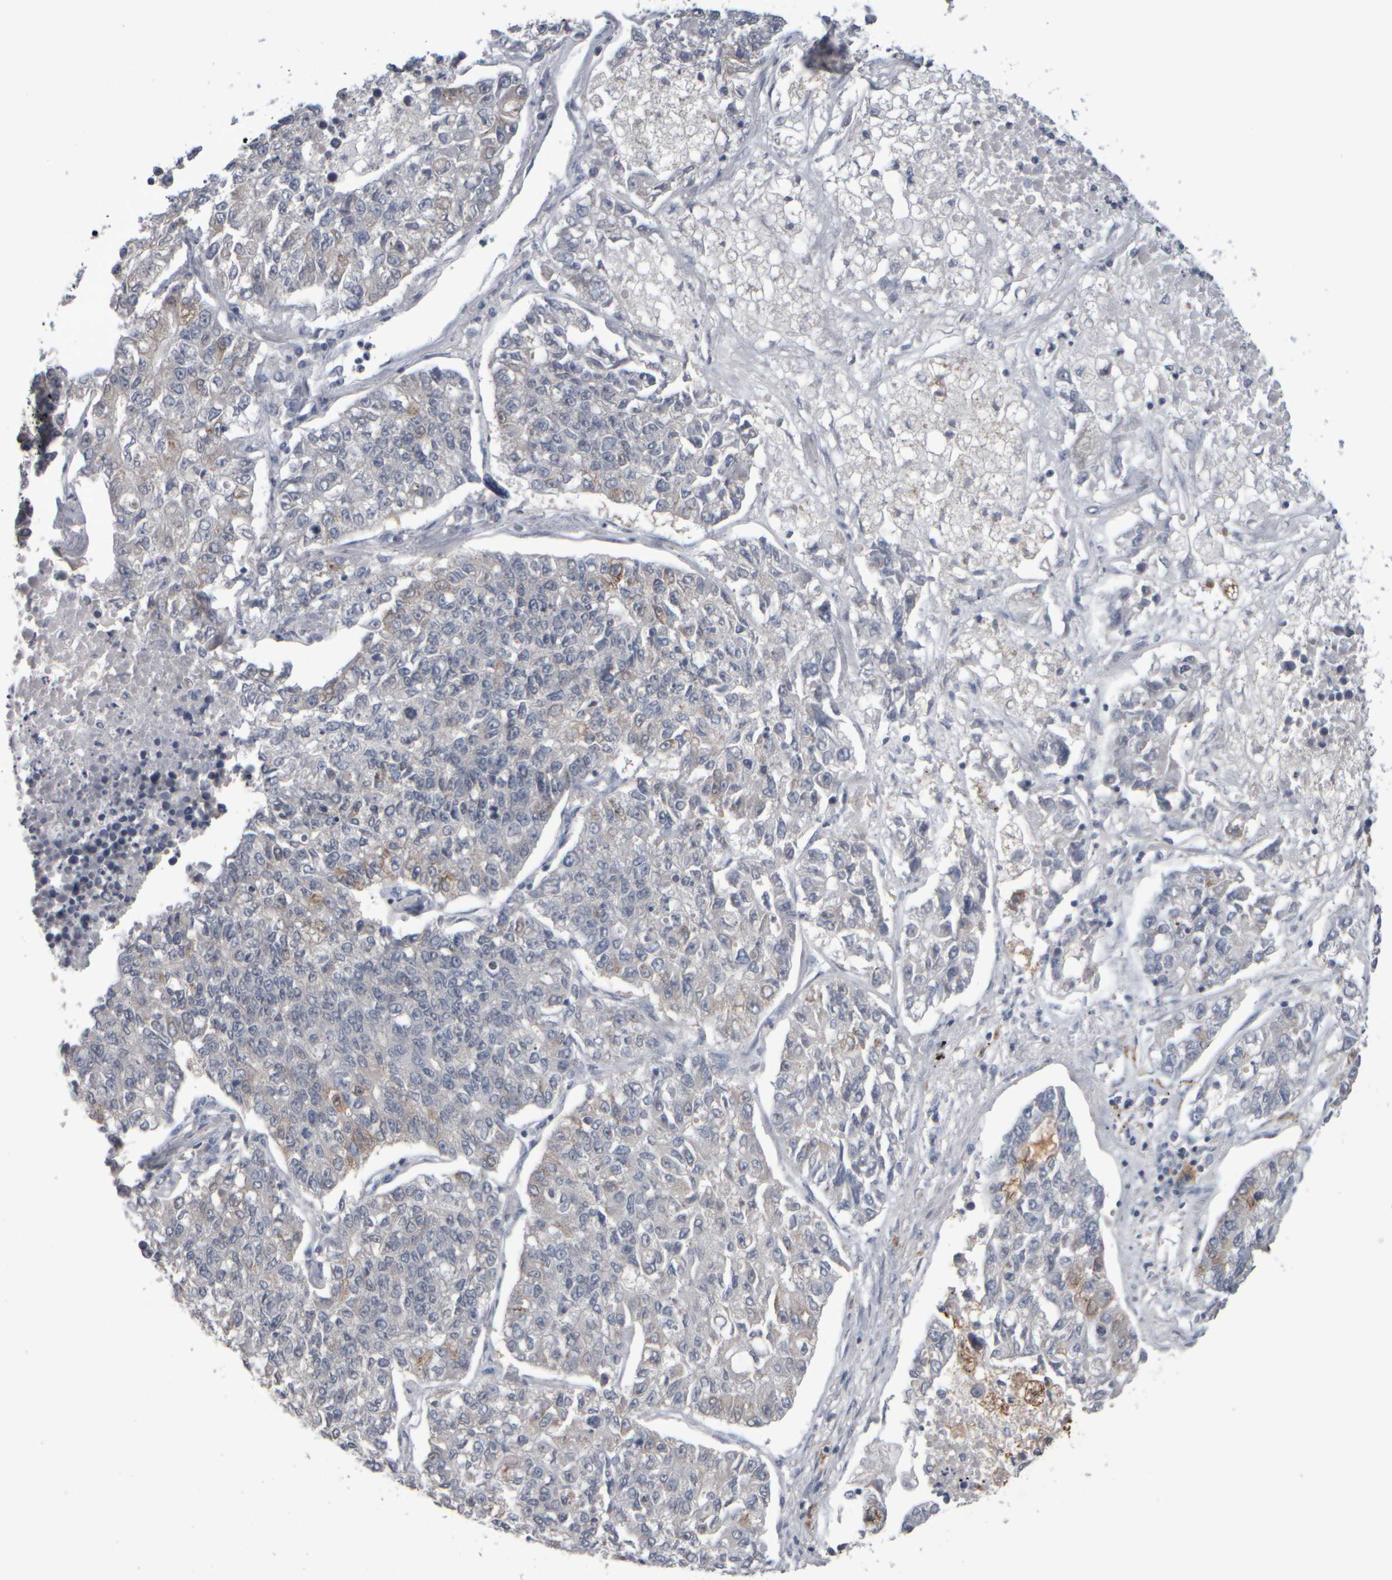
{"staining": {"intensity": "negative", "quantity": "none", "location": "none"}, "tissue": "lung cancer", "cell_type": "Tumor cells", "image_type": "cancer", "snomed": [{"axis": "morphology", "description": "Adenocarcinoma, NOS"}, {"axis": "topography", "description": "Lung"}], "caption": "A high-resolution histopathology image shows IHC staining of lung cancer, which displays no significant staining in tumor cells.", "gene": "EPHX2", "patient": {"sex": "male", "age": 49}}